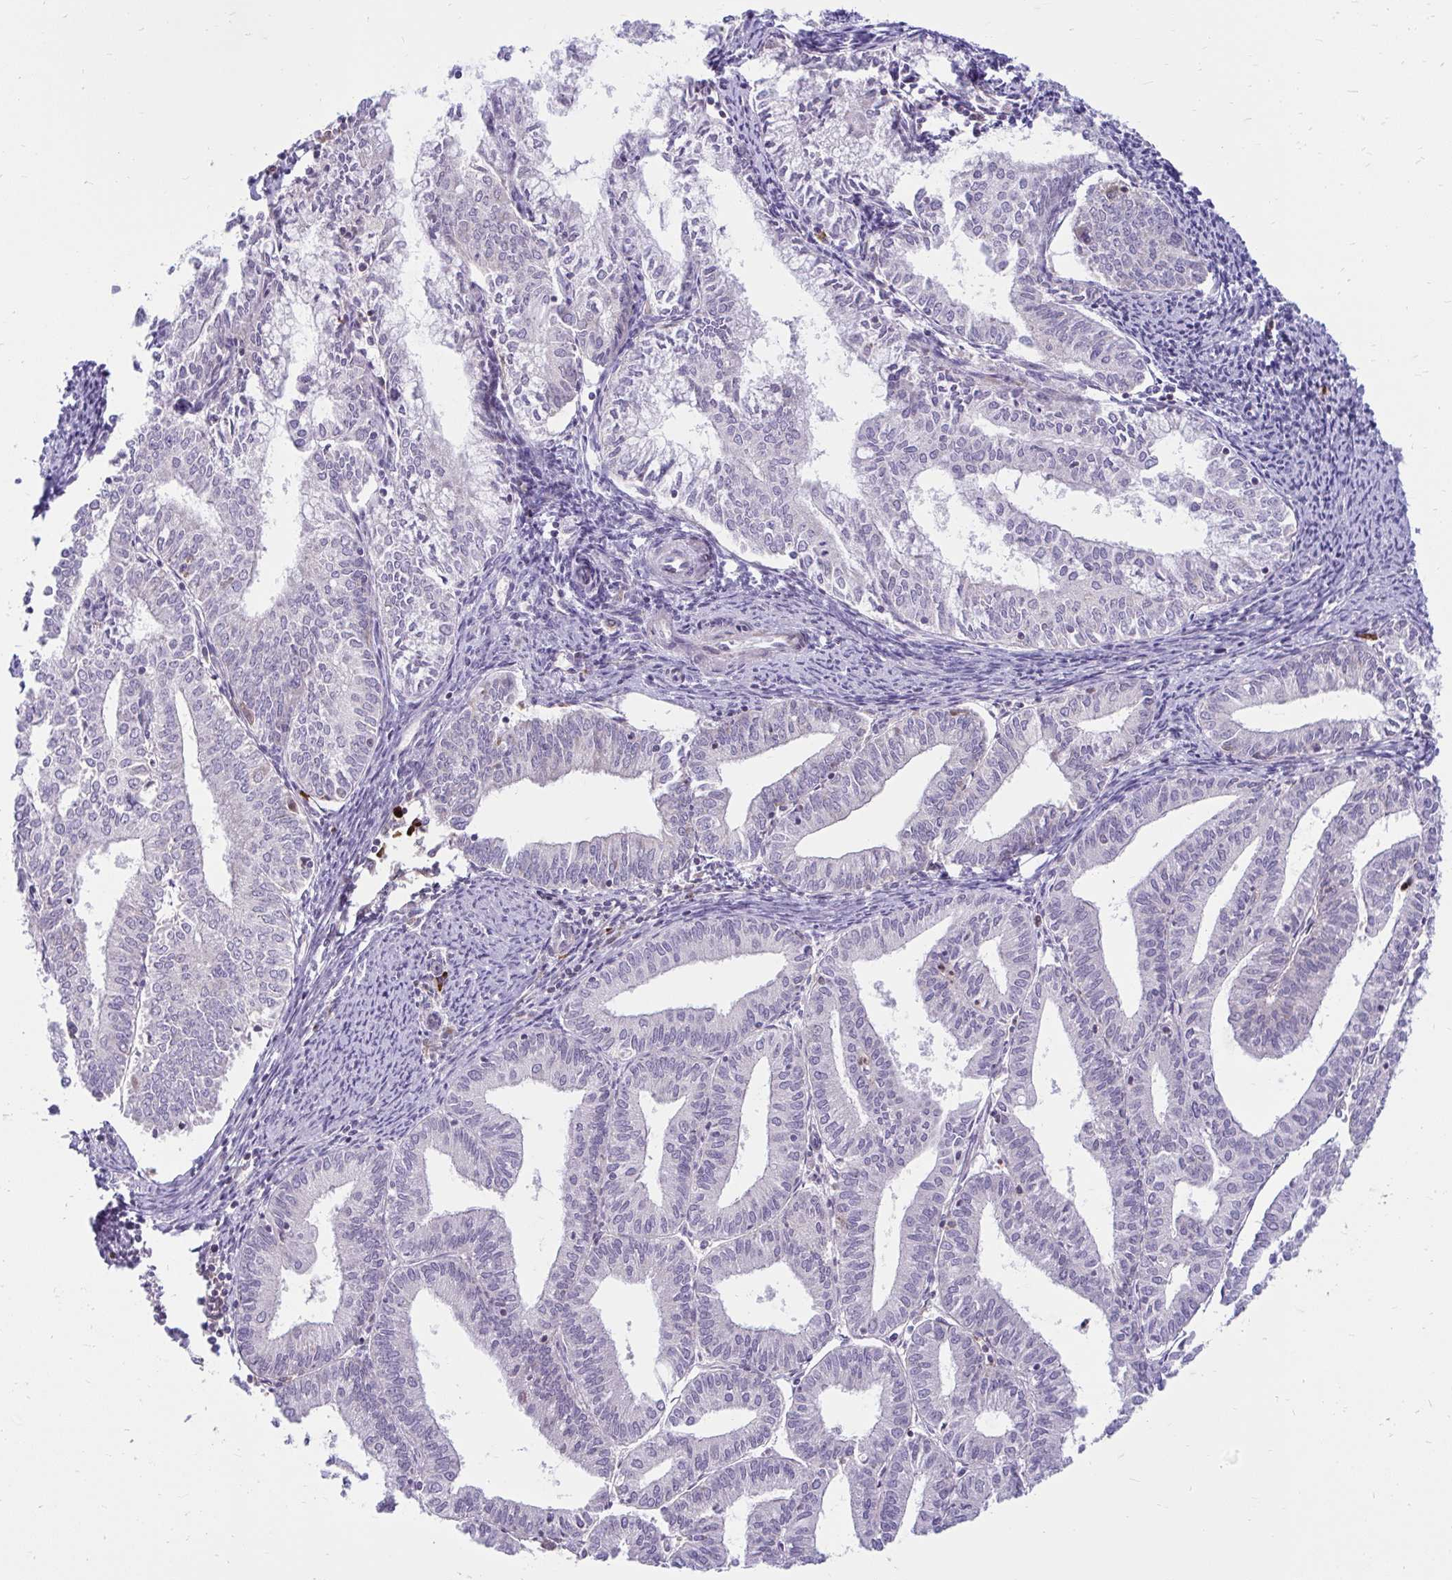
{"staining": {"intensity": "negative", "quantity": "none", "location": "none"}, "tissue": "endometrial cancer", "cell_type": "Tumor cells", "image_type": "cancer", "snomed": [{"axis": "morphology", "description": "Adenocarcinoma, NOS"}, {"axis": "topography", "description": "Endometrium"}], "caption": "IHC histopathology image of adenocarcinoma (endometrial) stained for a protein (brown), which demonstrates no positivity in tumor cells.", "gene": "ASAP1", "patient": {"sex": "female", "age": 61}}